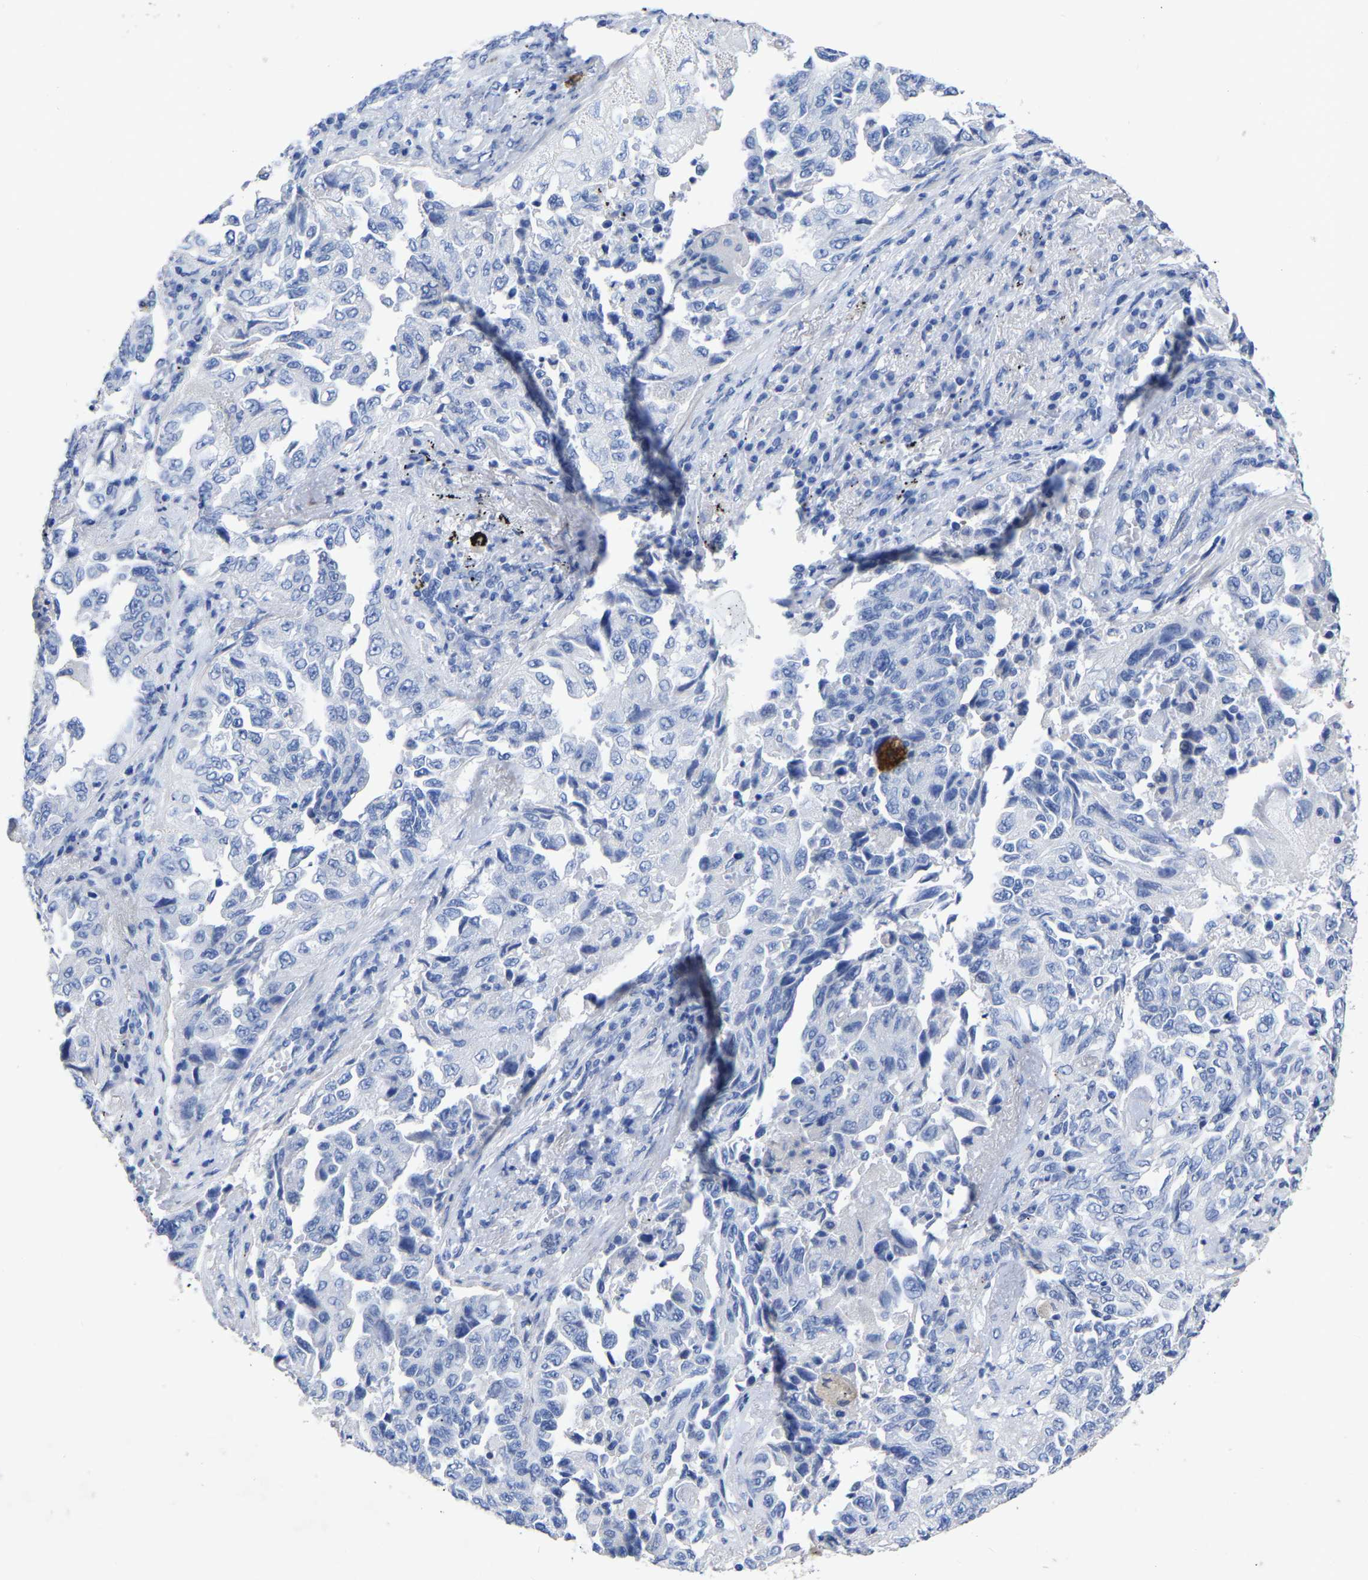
{"staining": {"intensity": "negative", "quantity": "none", "location": "none"}, "tissue": "lung cancer", "cell_type": "Tumor cells", "image_type": "cancer", "snomed": [{"axis": "morphology", "description": "Adenocarcinoma, NOS"}, {"axis": "topography", "description": "Lung"}], "caption": "Tumor cells are negative for protein expression in human adenocarcinoma (lung). (IHC, brightfield microscopy, high magnification).", "gene": "ANXA13", "patient": {"sex": "female", "age": 51}}